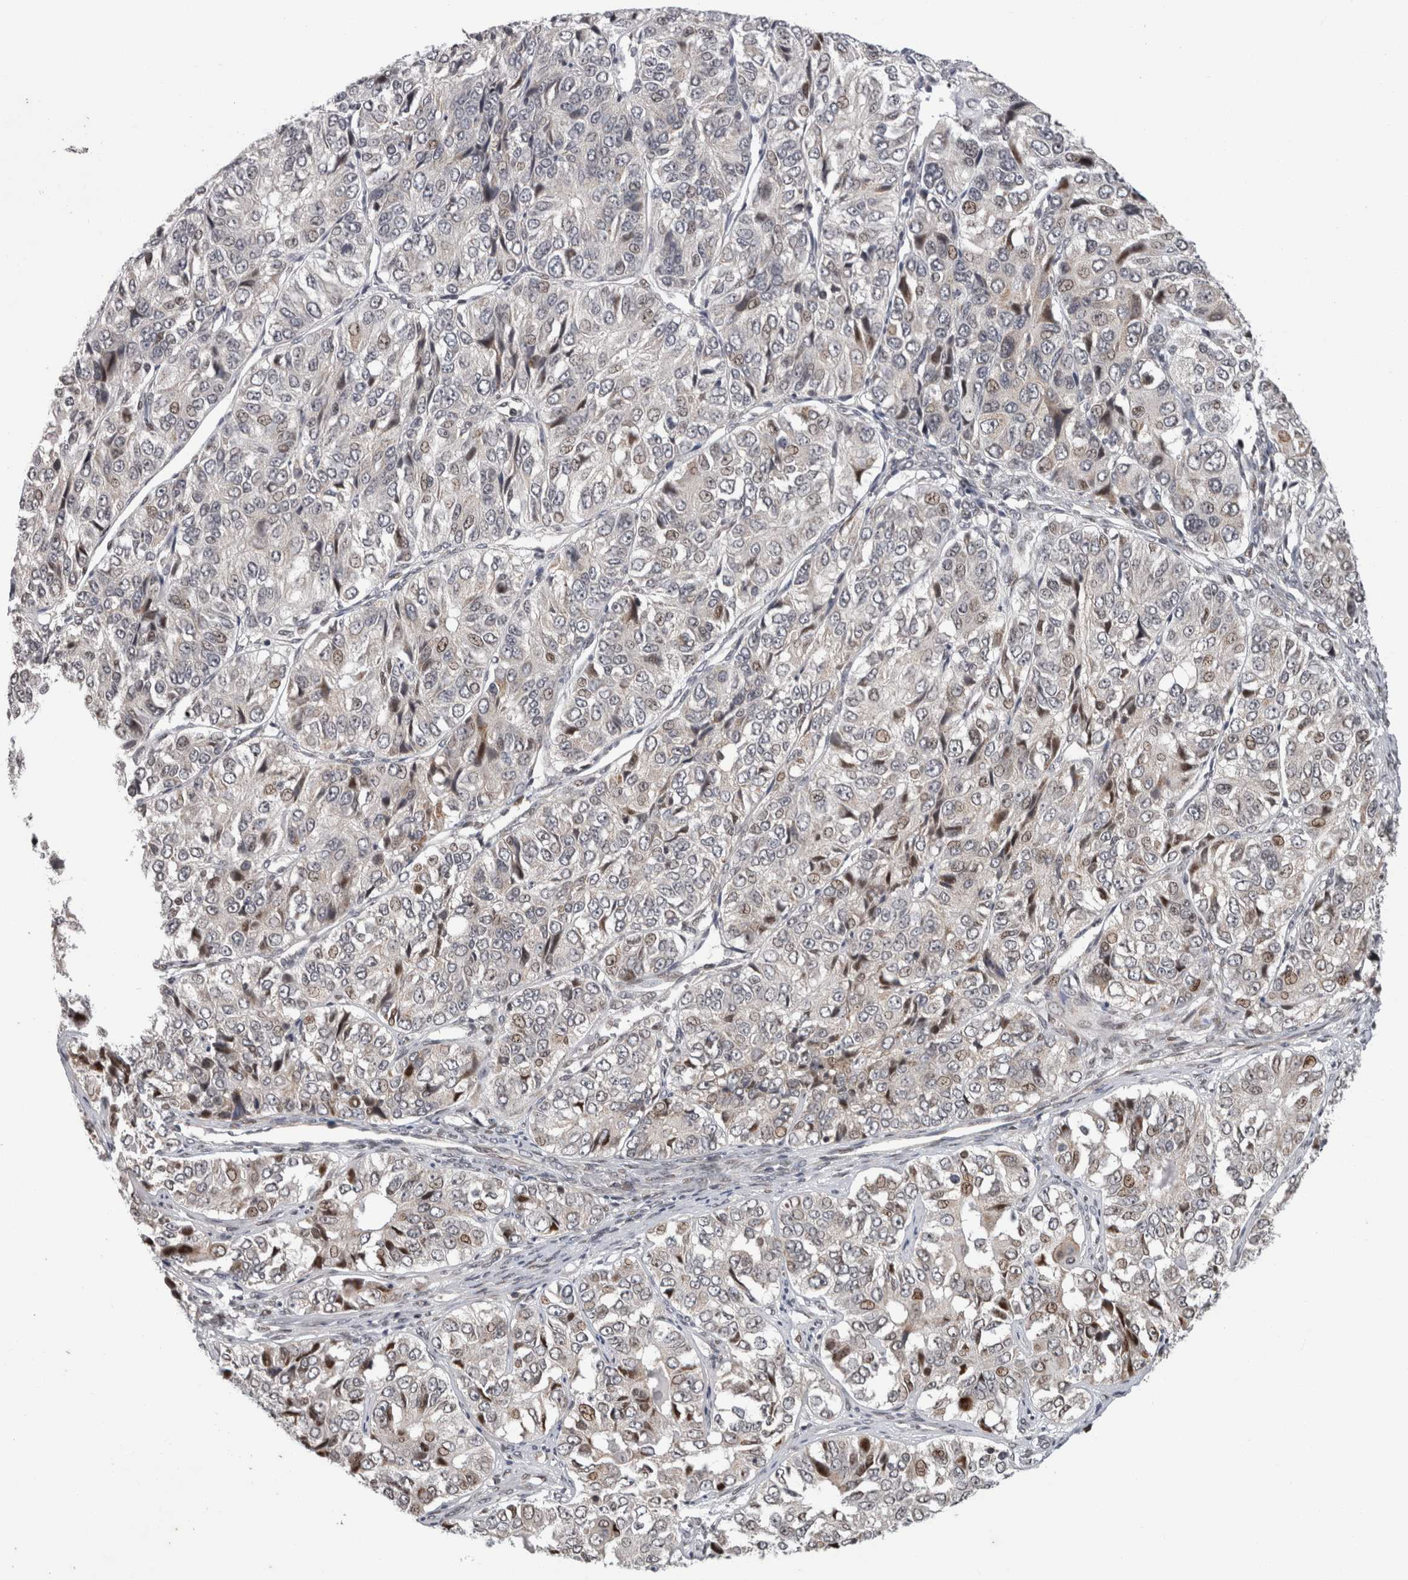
{"staining": {"intensity": "weak", "quantity": "<25%", "location": "nuclear"}, "tissue": "ovarian cancer", "cell_type": "Tumor cells", "image_type": "cancer", "snomed": [{"axis": "morphology", "description": "Carcinoma, endometroid"}, {"axis": "topography", "description": "Ovary"}], "caption": "This is a photomicrograph of immunohistochemistry (IHC) staining of endometroid carcinoma (ovarian), which shows no positivity in tumor cells.", "gene": "ZBTB11", "patient": {"sex": "female", "age": 51}}